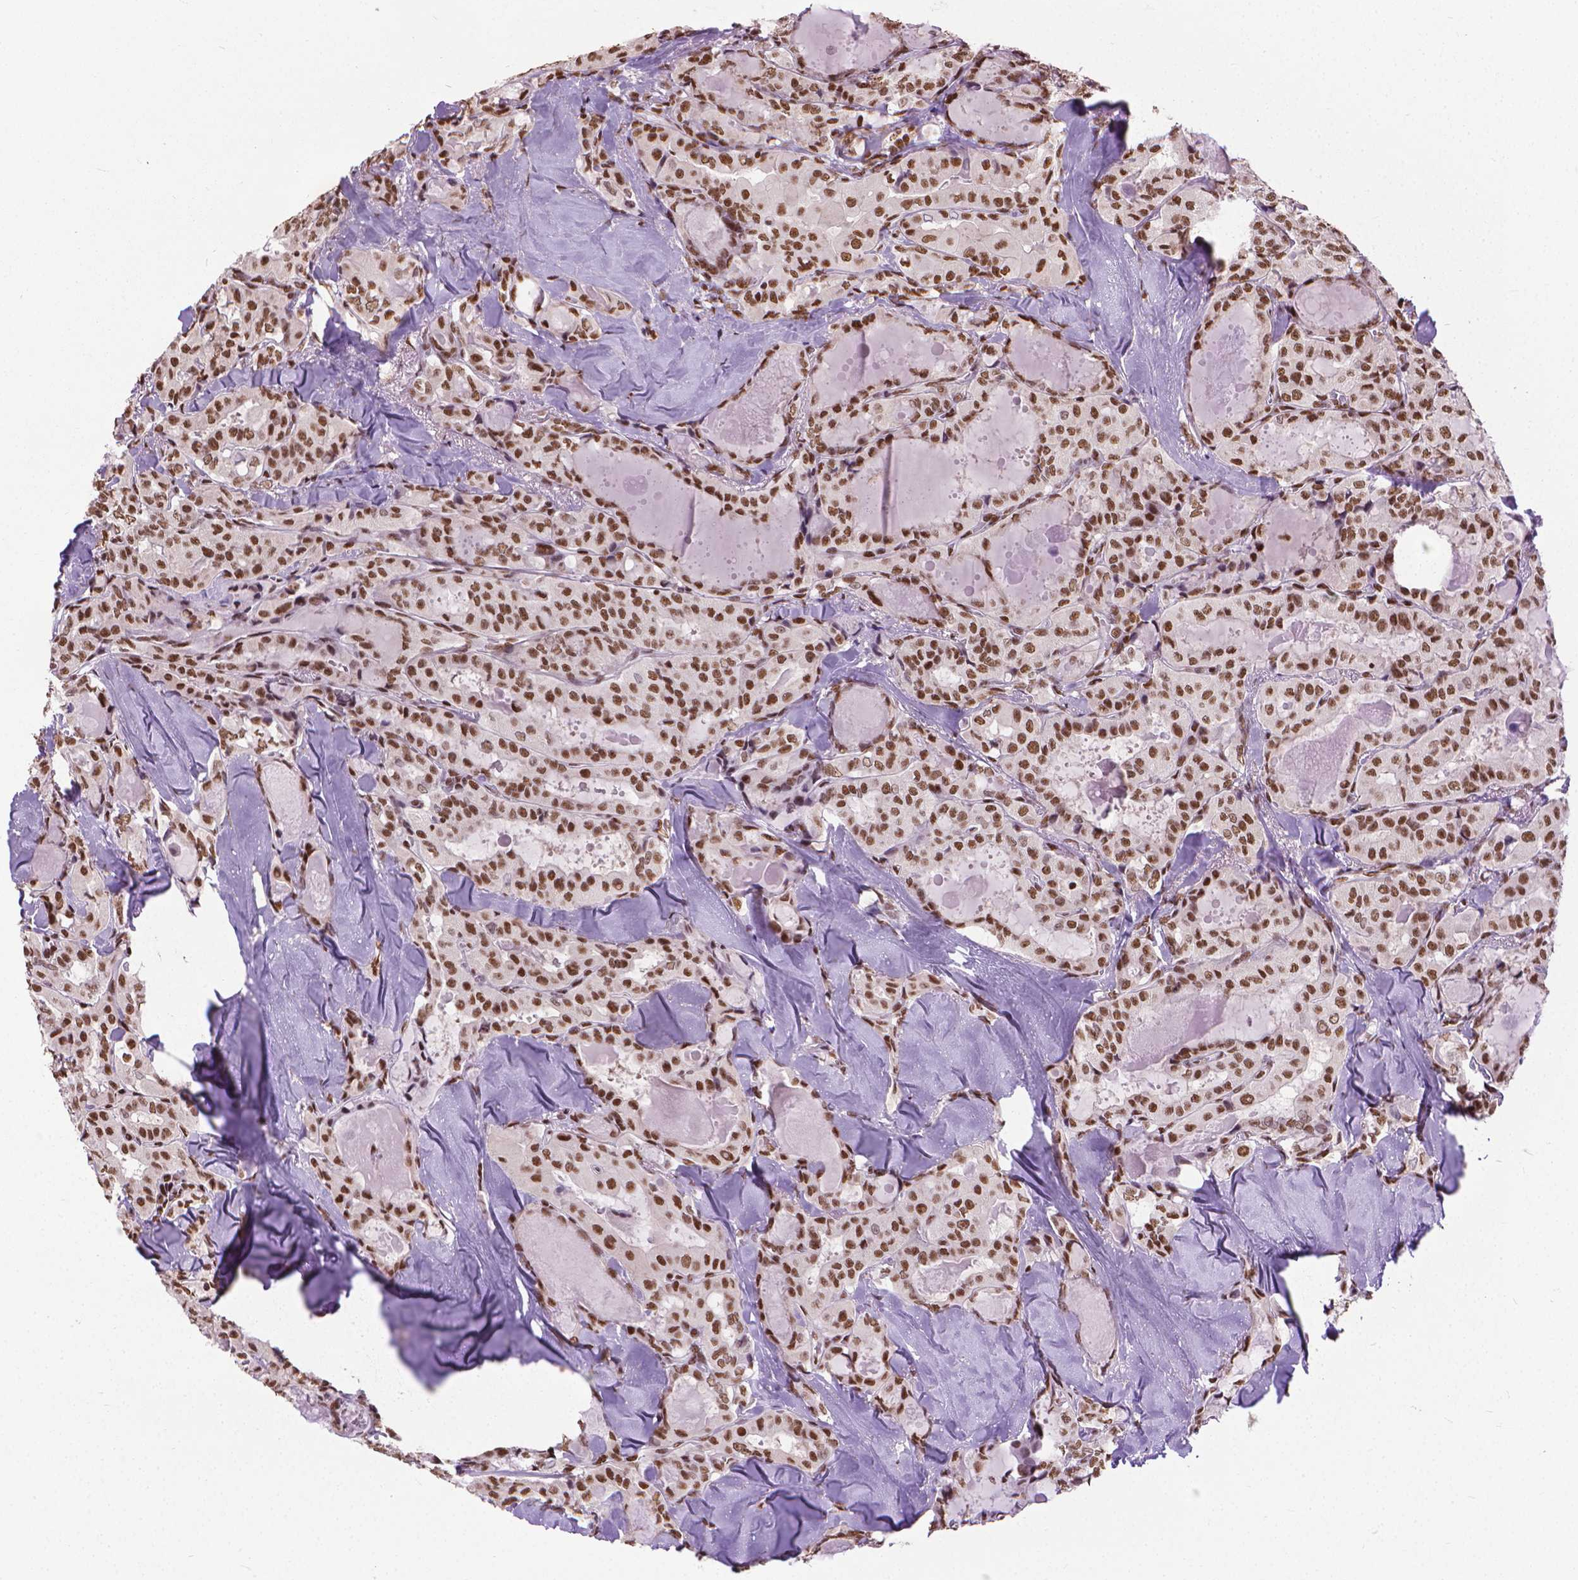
{"staining": {"intensity": "moderate", "quantity": ">75%", "location": "nuclear"}, "tissue": "thyroid cancer", "cell_type": "Tumor cells", "image_type": "cancer", "snomed": [{"axis": "morphology", "description": "Papillary adenocarcinoma, NOS"}, {"axis": "topography", "description": "Thyroid gland"}], "caption": "Moderate nuclear positivity for a protein is seen in approximately >75% of tumor cells of thyroid cancer (papillary adenocarcinoma) using immunohistochemistry.", "gene": "AKAP8", "patient": {"sex": "female", "age": 41}}